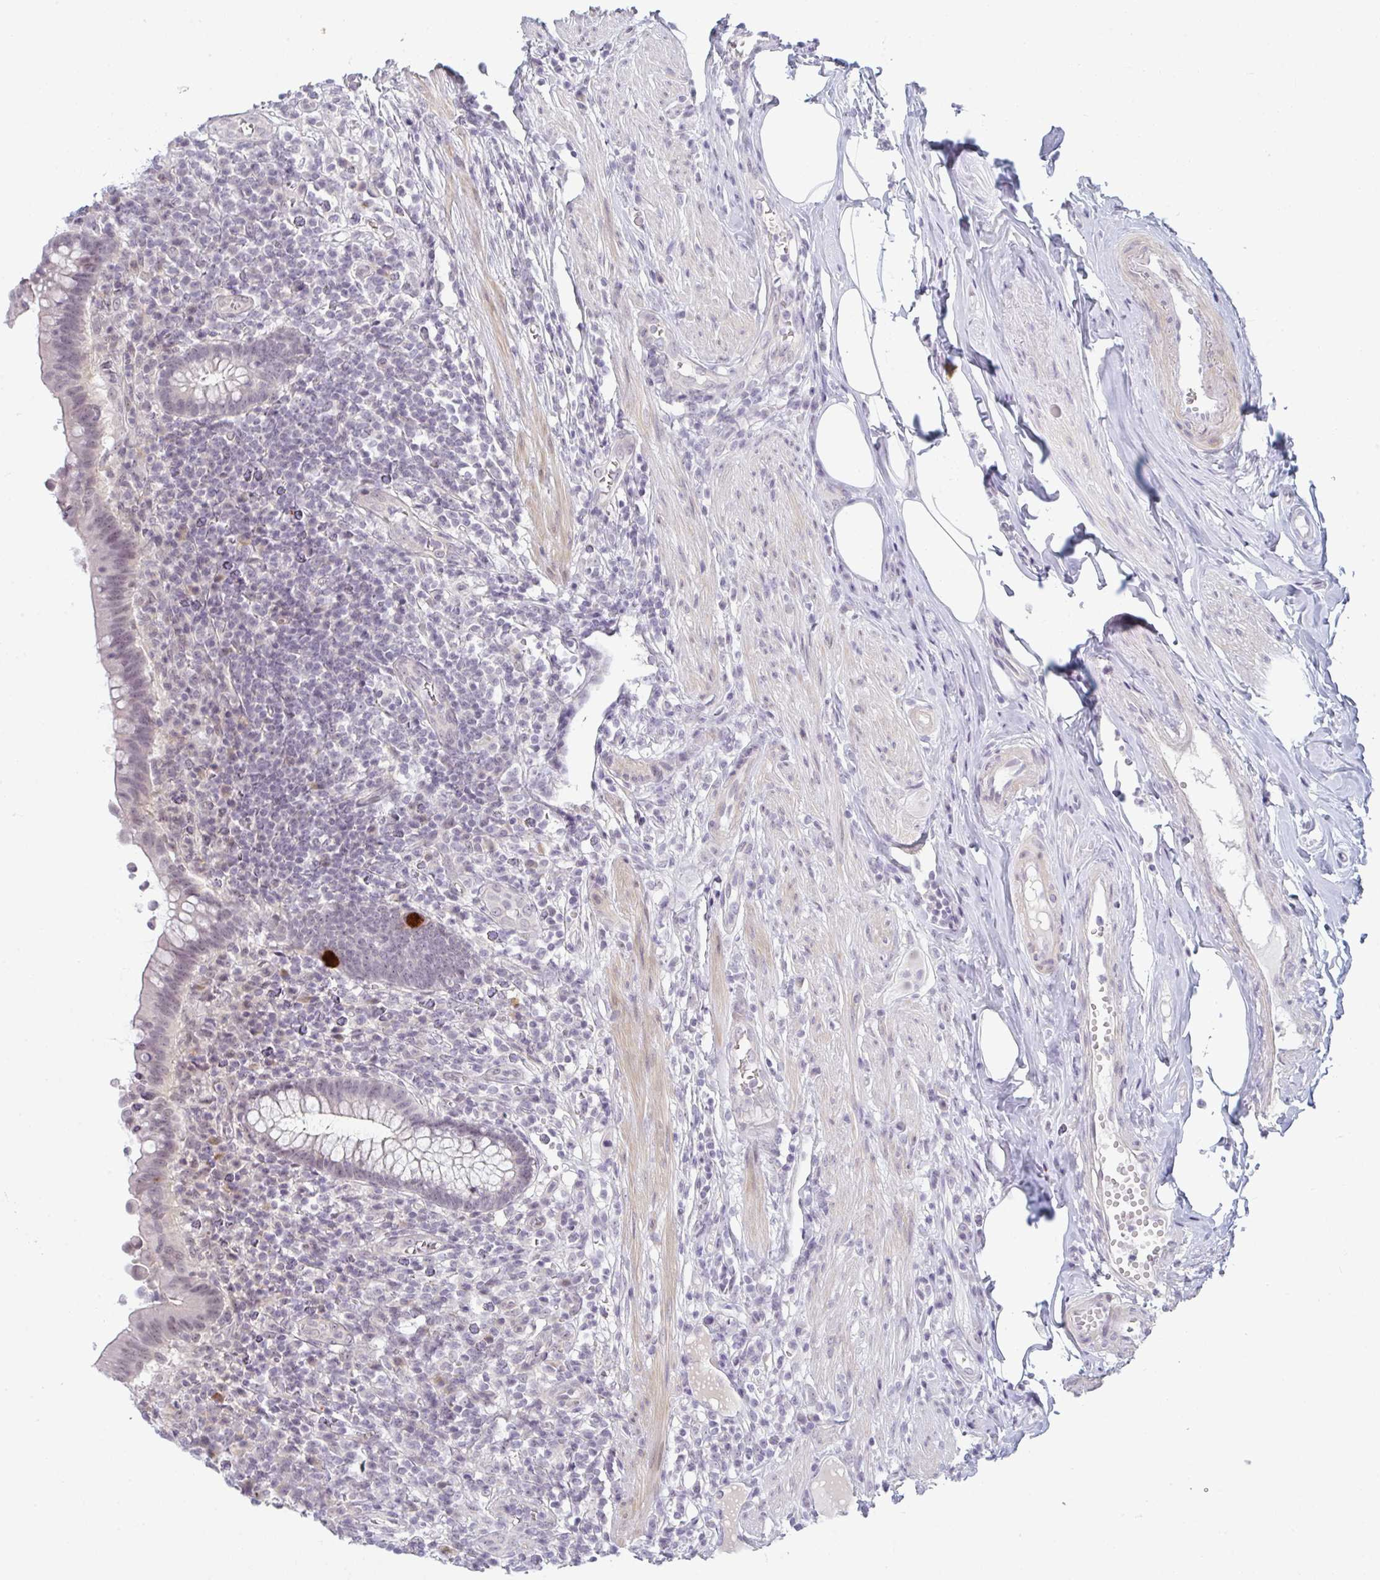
{"staining": {"intensity": "strong", "quantity": "<25%", "location": "cytoplasmic/membranous"}, "tissue": "appendix", "cell_type": "Glandular cells", "image_type": "normal", "snomed": [{"axis": "morphology", "description": "Normal tissue, NOS"}, {"axis": "topography", "description": "Appendix"}], "caption": "Immunohistochemistry histopathology image of unremarkable appendix: human appendix stained using immunohistochemistry demonstrates medium levels of strong protein expression localized specifically in the cytoplasmic/membranous of glandular cells, appearing as a cytoplasmic/membranous brown color.", "gene": "TEX33", "patient": {"sex": "female", "age": 56}}